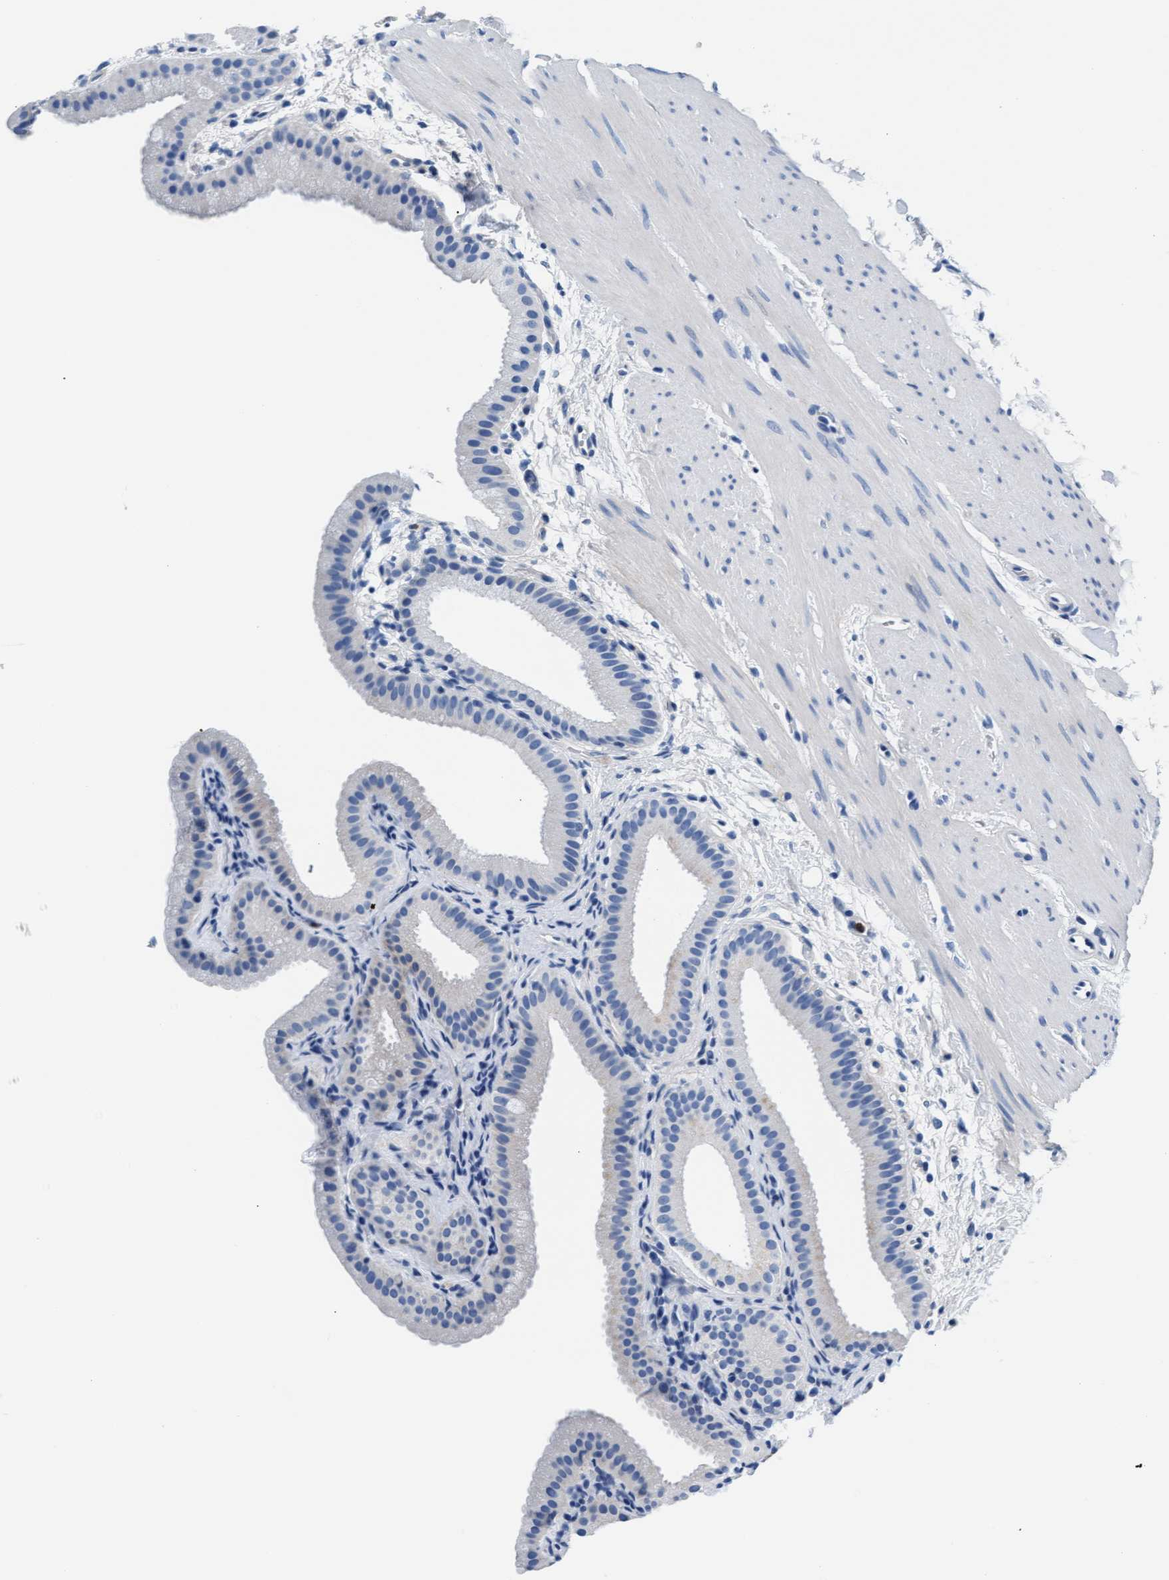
{"staining": {"intensity": "negative", "quantity": "none", "location": "none"}, "tissue": "gallbladder", "cell_type": "Glandular cells", "image_type": "normal", "snomed": [{"axis": "morphology", "description": "Normal tissue, NOS"}, {"axis": "topography", "description": "Gallbladder"}], "caption": "Immunohistochemical staining of benign gallbladder displays no significant positivity in glandular cells.", "gene": "MMP8", "patient": {"sex": "female", "age": 64}}